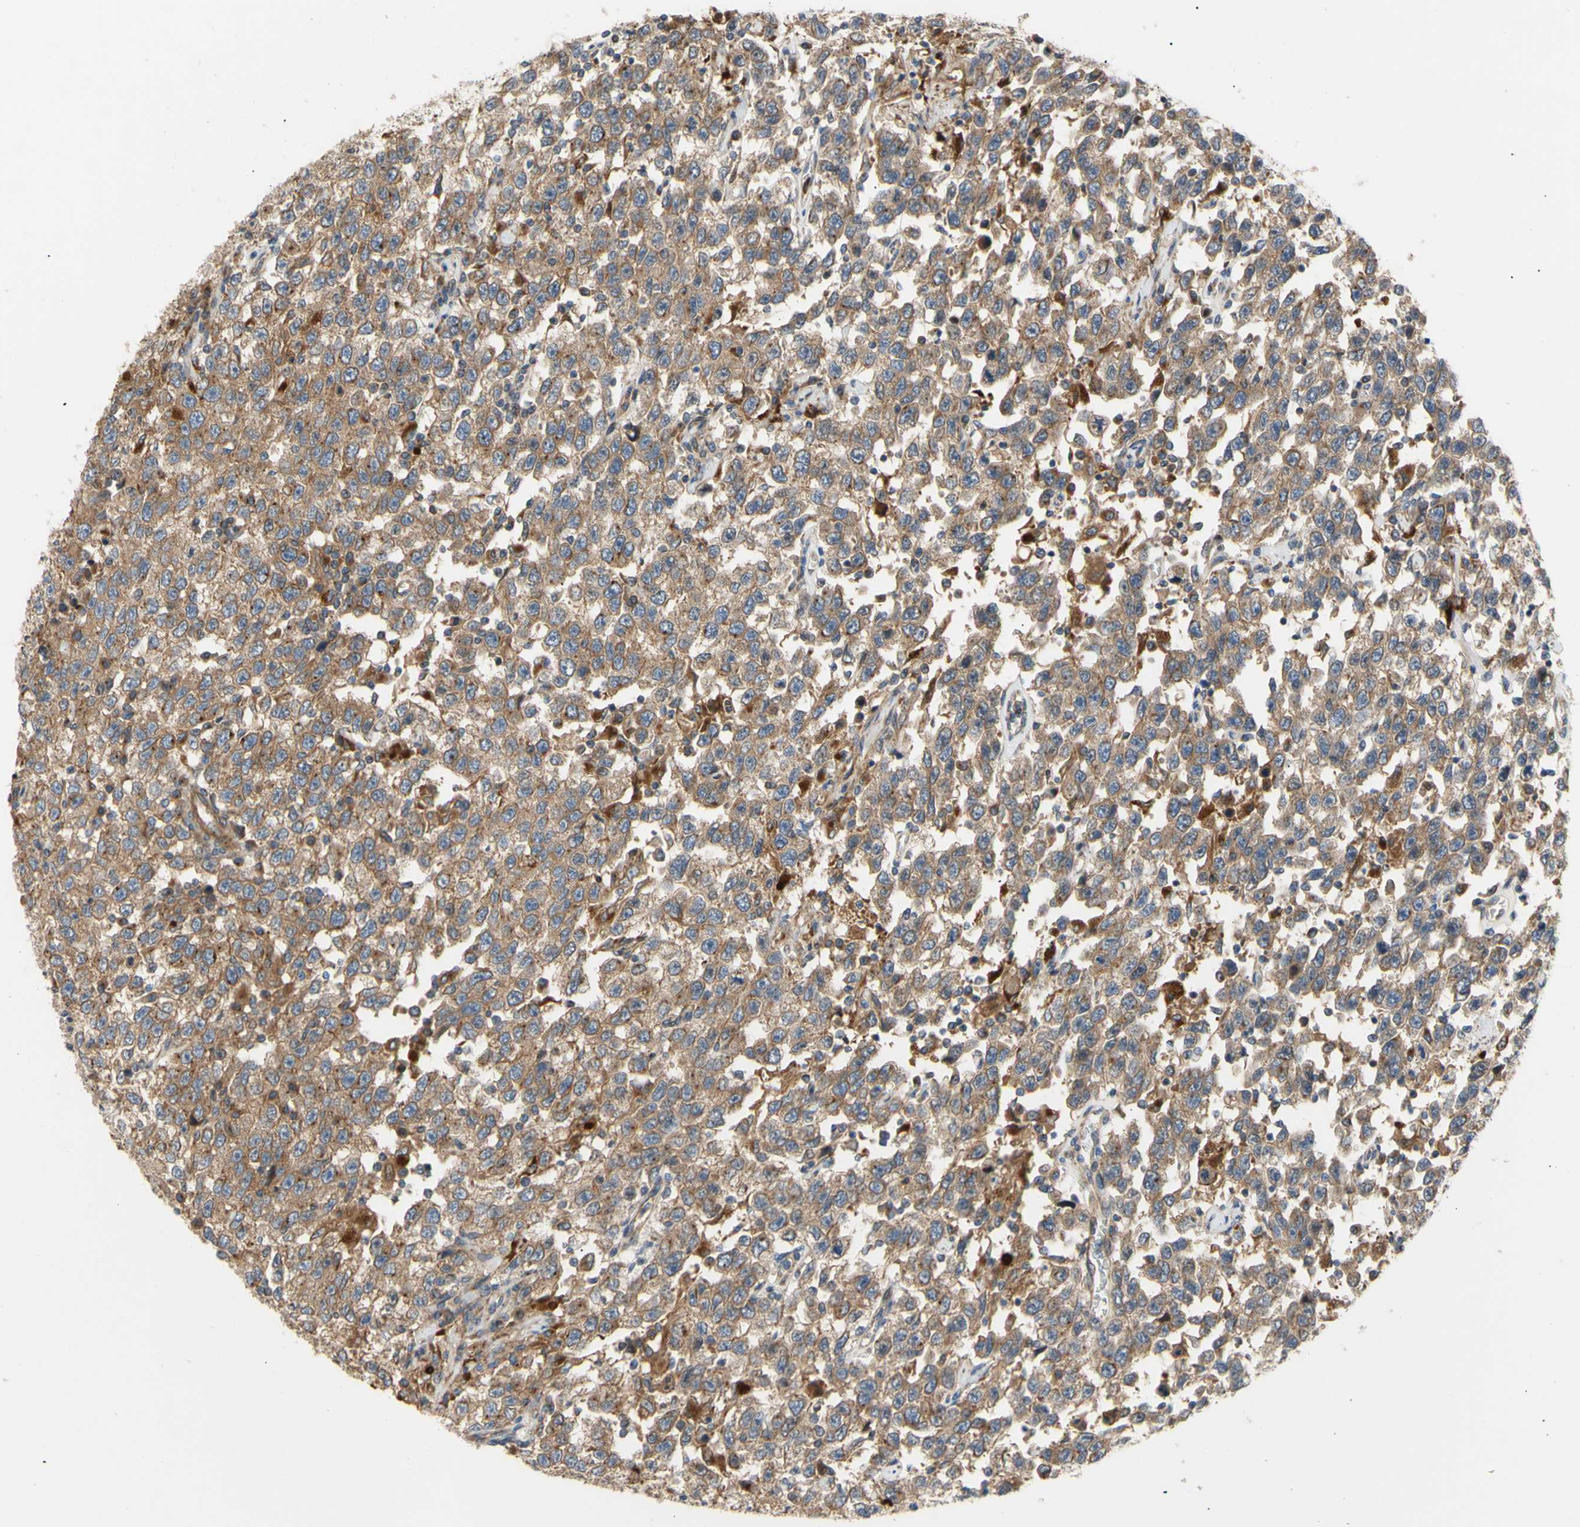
{"staining": {"intensity": "moderate", "quantity": ">75%", "location": "cytoplasmic/membranous"}, "tissue": "testis cancer", "cell_type": "Tumor cells", "image_type": "cancer", "snomed": [{"axis": "morphology", "description": "Seminoma, NOS"}, {"axis": "topography", "description": "Testis"}], "caption": "Immunohistochemical staining of human testis cancer (seminoma) exhibits medium levels of moderate cytoplasmic/membranous expression in about >75% of tumor cells.", "gene": "TUBG2", "patient": {"sex": "male", "age": 41}}